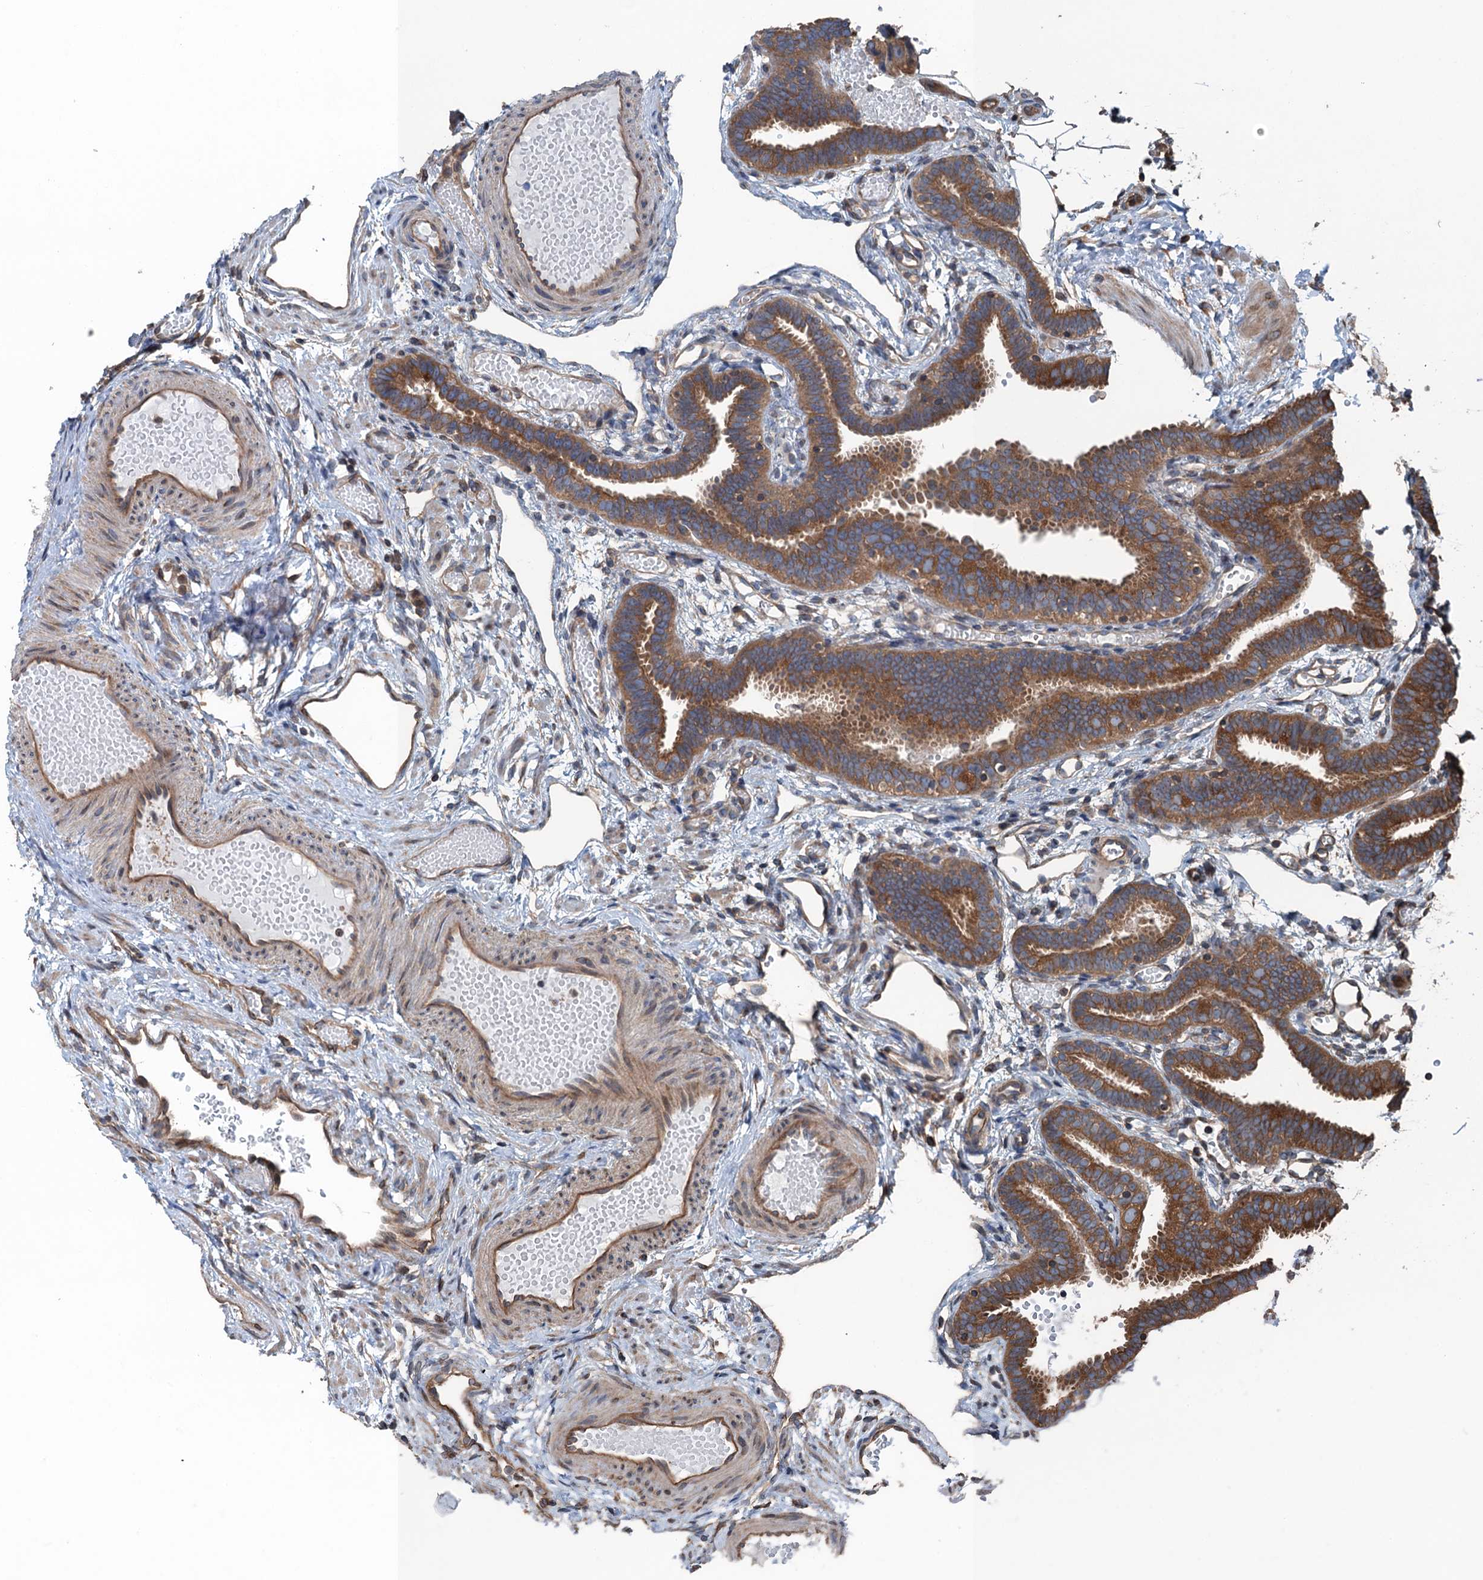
{"staining": {"intensity": "strong", "quantity": ">75%", "location": "cytoplasmic/membranous"}, "tissue": "fallopian tube", "cell_type": "Glandular cells", "image_type": "normal", "snomed": [{"axis": "morphology", "description": "Normal tissue, NOS"}, {"axis": "topography", "description": "Fallopian tube"}], "caption": "An image of fallopian tube stained for a protein shows strong cytoplasmic/membranous brown staining in glandular cells. (DAB IHC, brown staining for protein, blue staining for nuclei).", "gene": "TRAPPC8", "patient": {"sex": "female", "age": 37}}